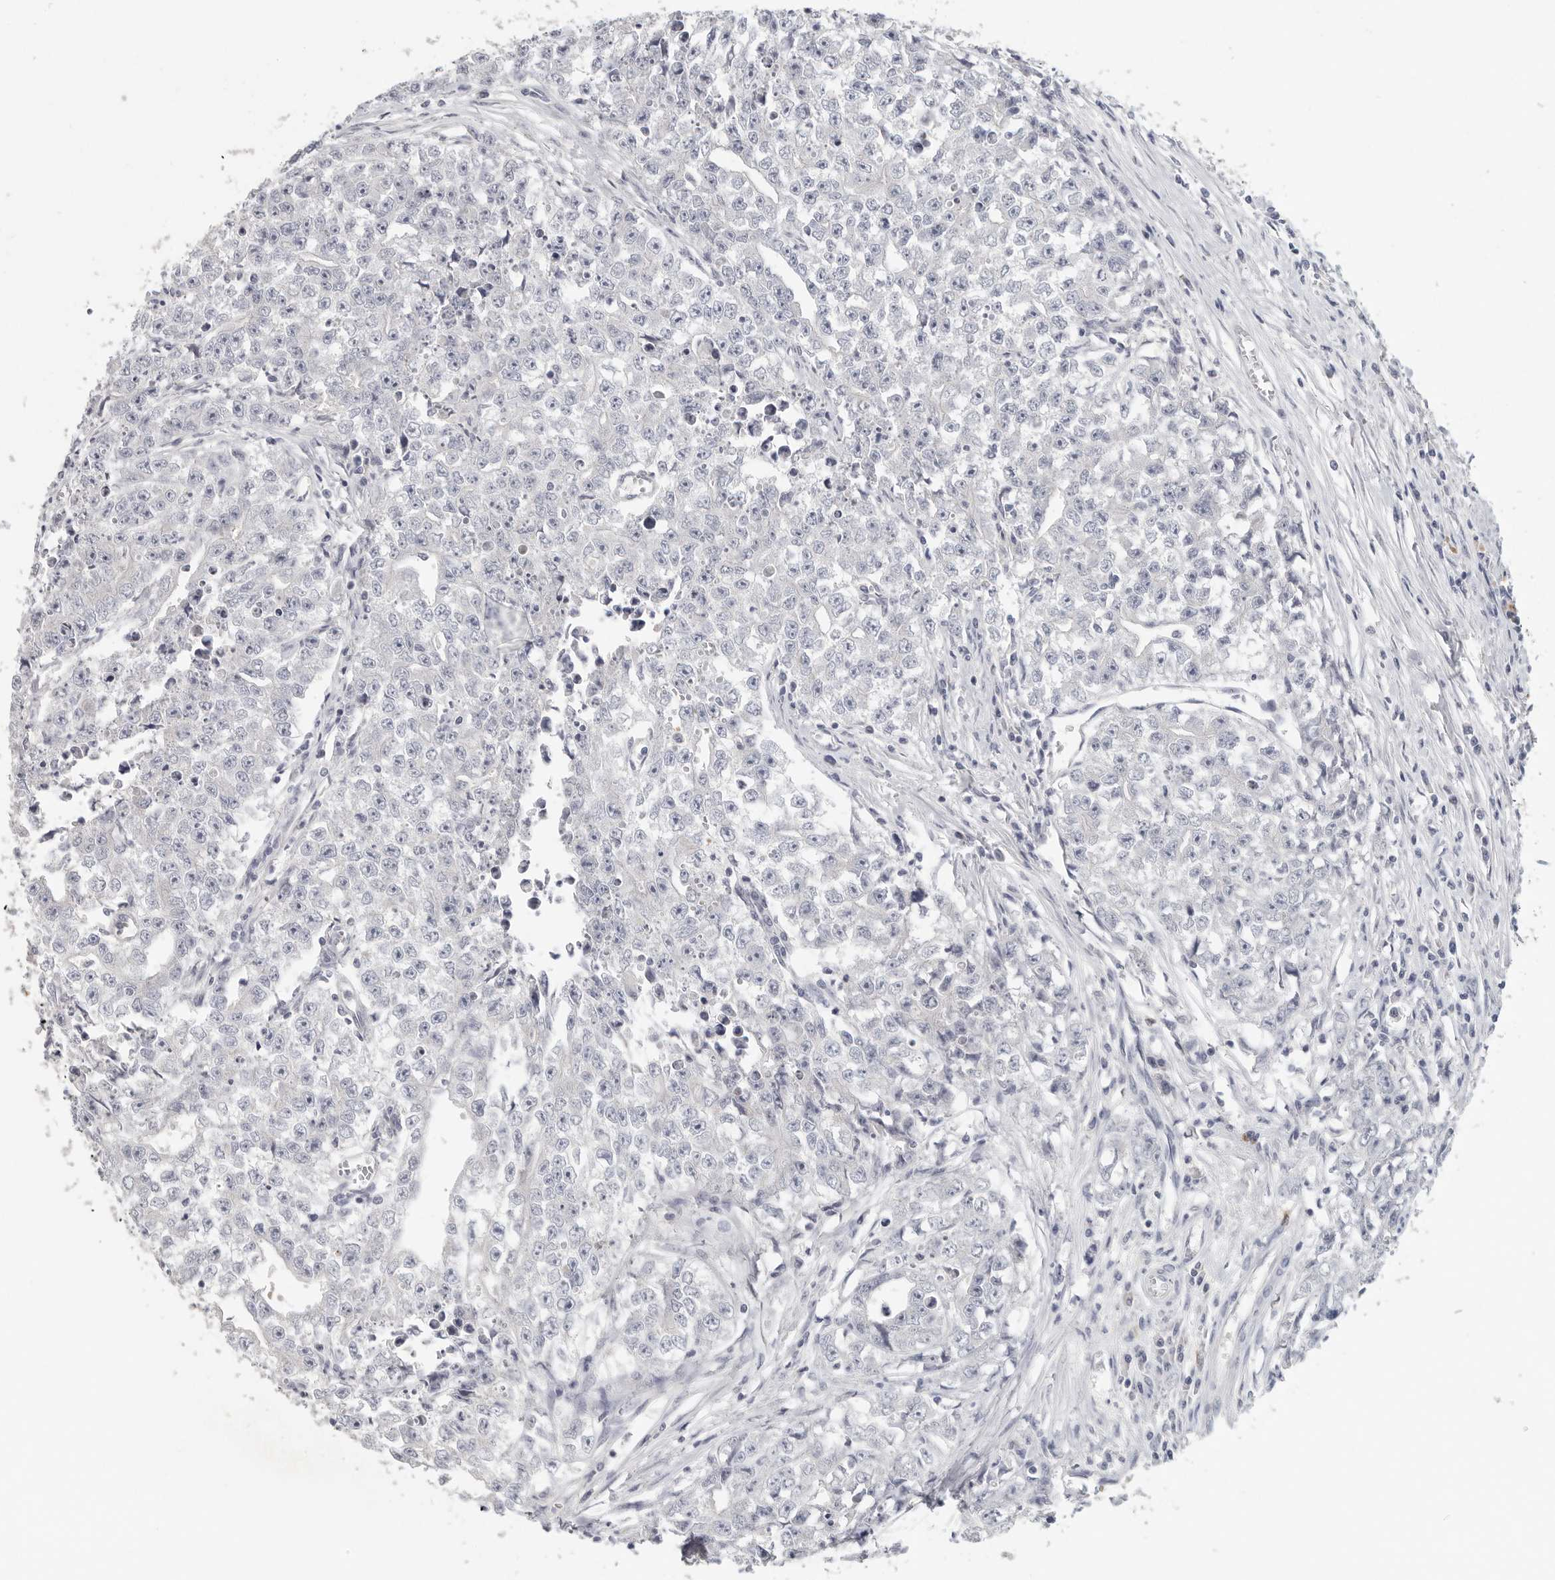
{"staining": {"intensity": "negative", "quantity": "none", "location": "none"}, "tissue": "testis cancer", "cell_type": "Tumor cells", "image_type": "cancer", "snomed": [{"axis": "morphology", "description": "Seminoma, NOS"}, {"axis": "morphology", "description": "Carcinoma, Embryonal, NOS"}, {"axis": "topography", "description": "Testis"}], "caption": "High magnification brightfield microscopy of testis cancer (seminoma) stained with DAB (3,3'-diaminobenzidine) (brown) and counterstained with hematoxylin (blue): tumor cells show no significant expression.", "gene": "DNAJC11", "patient": {"sex": "male", "age": 43}}